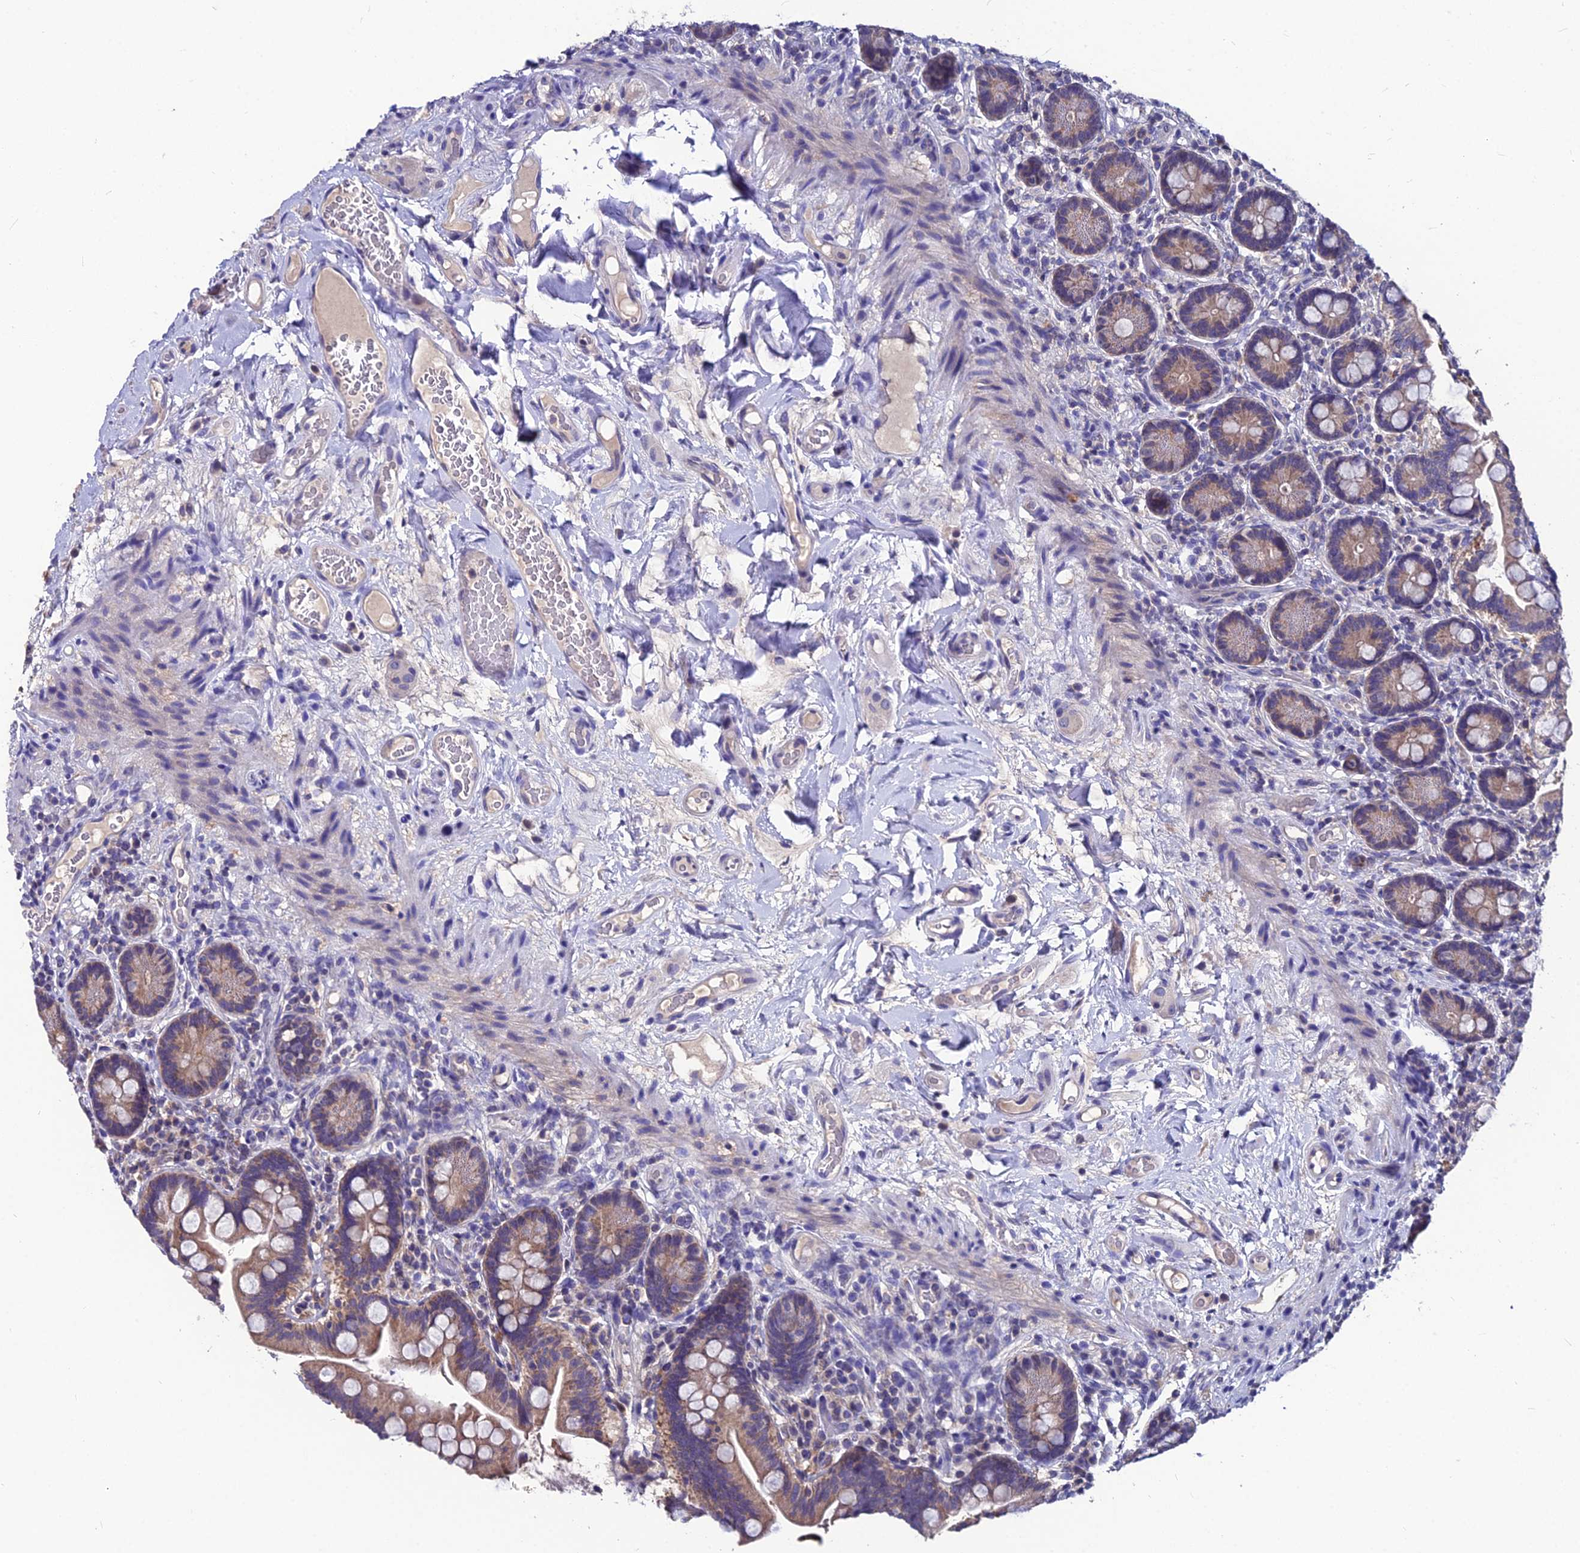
{"staining": {"intensity": "moderate", "quantity": "25%-75%", "location": "cytoplasmic/membranous"}, "tissue": "small intestine", "cell_type": "Glandular cells", "image_type": "normal", "snomed": [{"axis": "morphology", "description": "Normal tissue, NOS"}, {"axis": "topography", "description": "Small intestine"}], "caption": "IHC of unremarkable human small intestine displays medium levels of moderate cytoplasmic/membranous staining in about 25%-75% of glandular cells. (brown staining indicates protein expression, while blue staining denotes nuclei).", "gene": "LGALS7", "patient": {"sex": "female", "age": 64}}